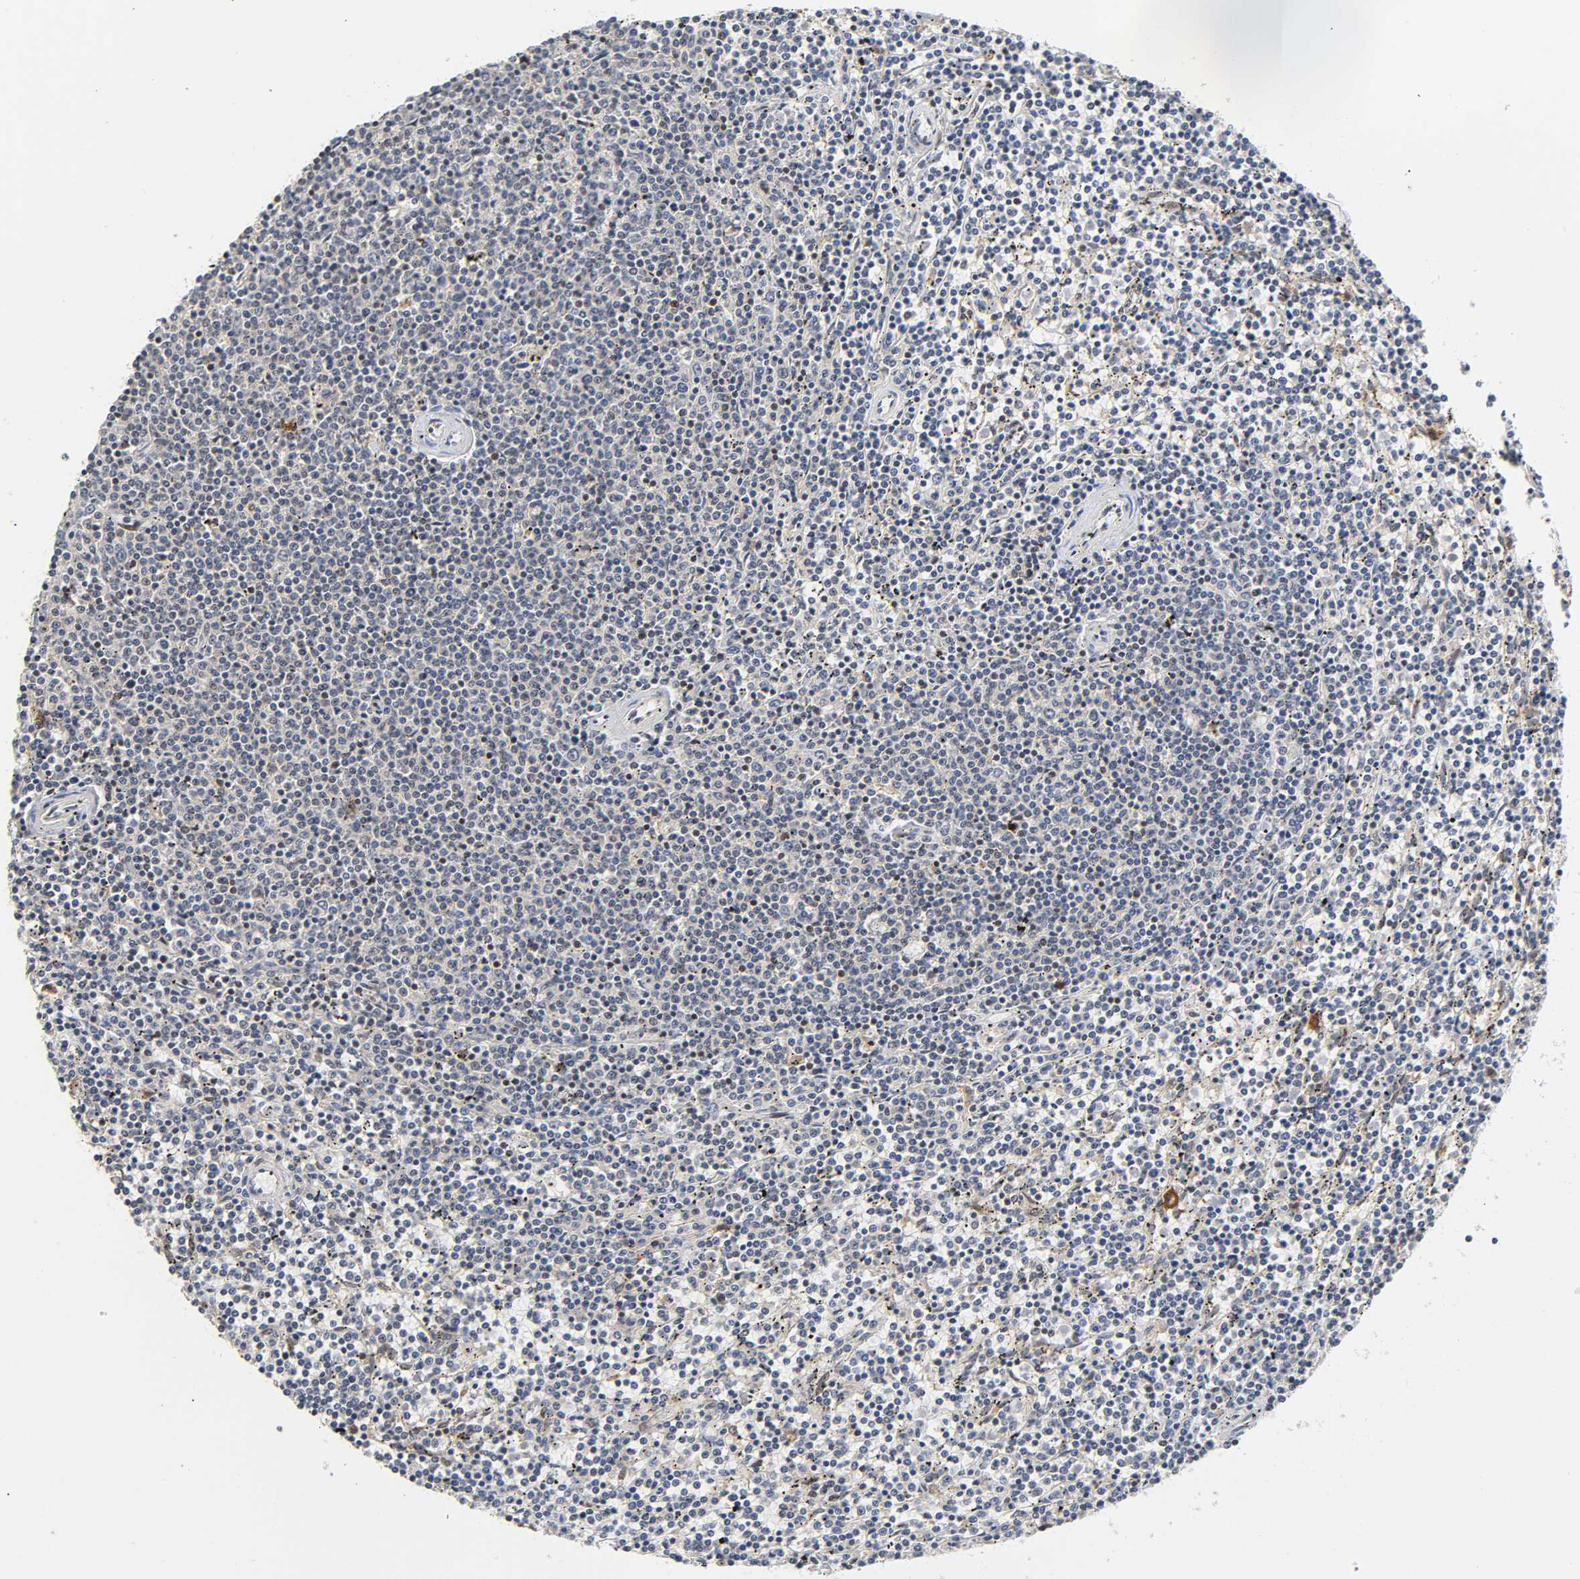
{"staining": {"intensity": "negative", "quantity": "none", "location": "none"}, "tissue": "lymphoma", "cell_type": "Tumor cells", "image_type": "cancer", "snomed": [{"axis": "morphology", "description": "Malignant lymphoma, non-Hodgkin's type, Low grade"}, {"axis": "topography", "description": "Spleen"}], "caption": "Tumor cells show no significant positivity in low-grade malignant lymphoma, non-Hodgkin's type.", "gene": "KAT2B", "patient": {"sex": "female", "age": 50}}